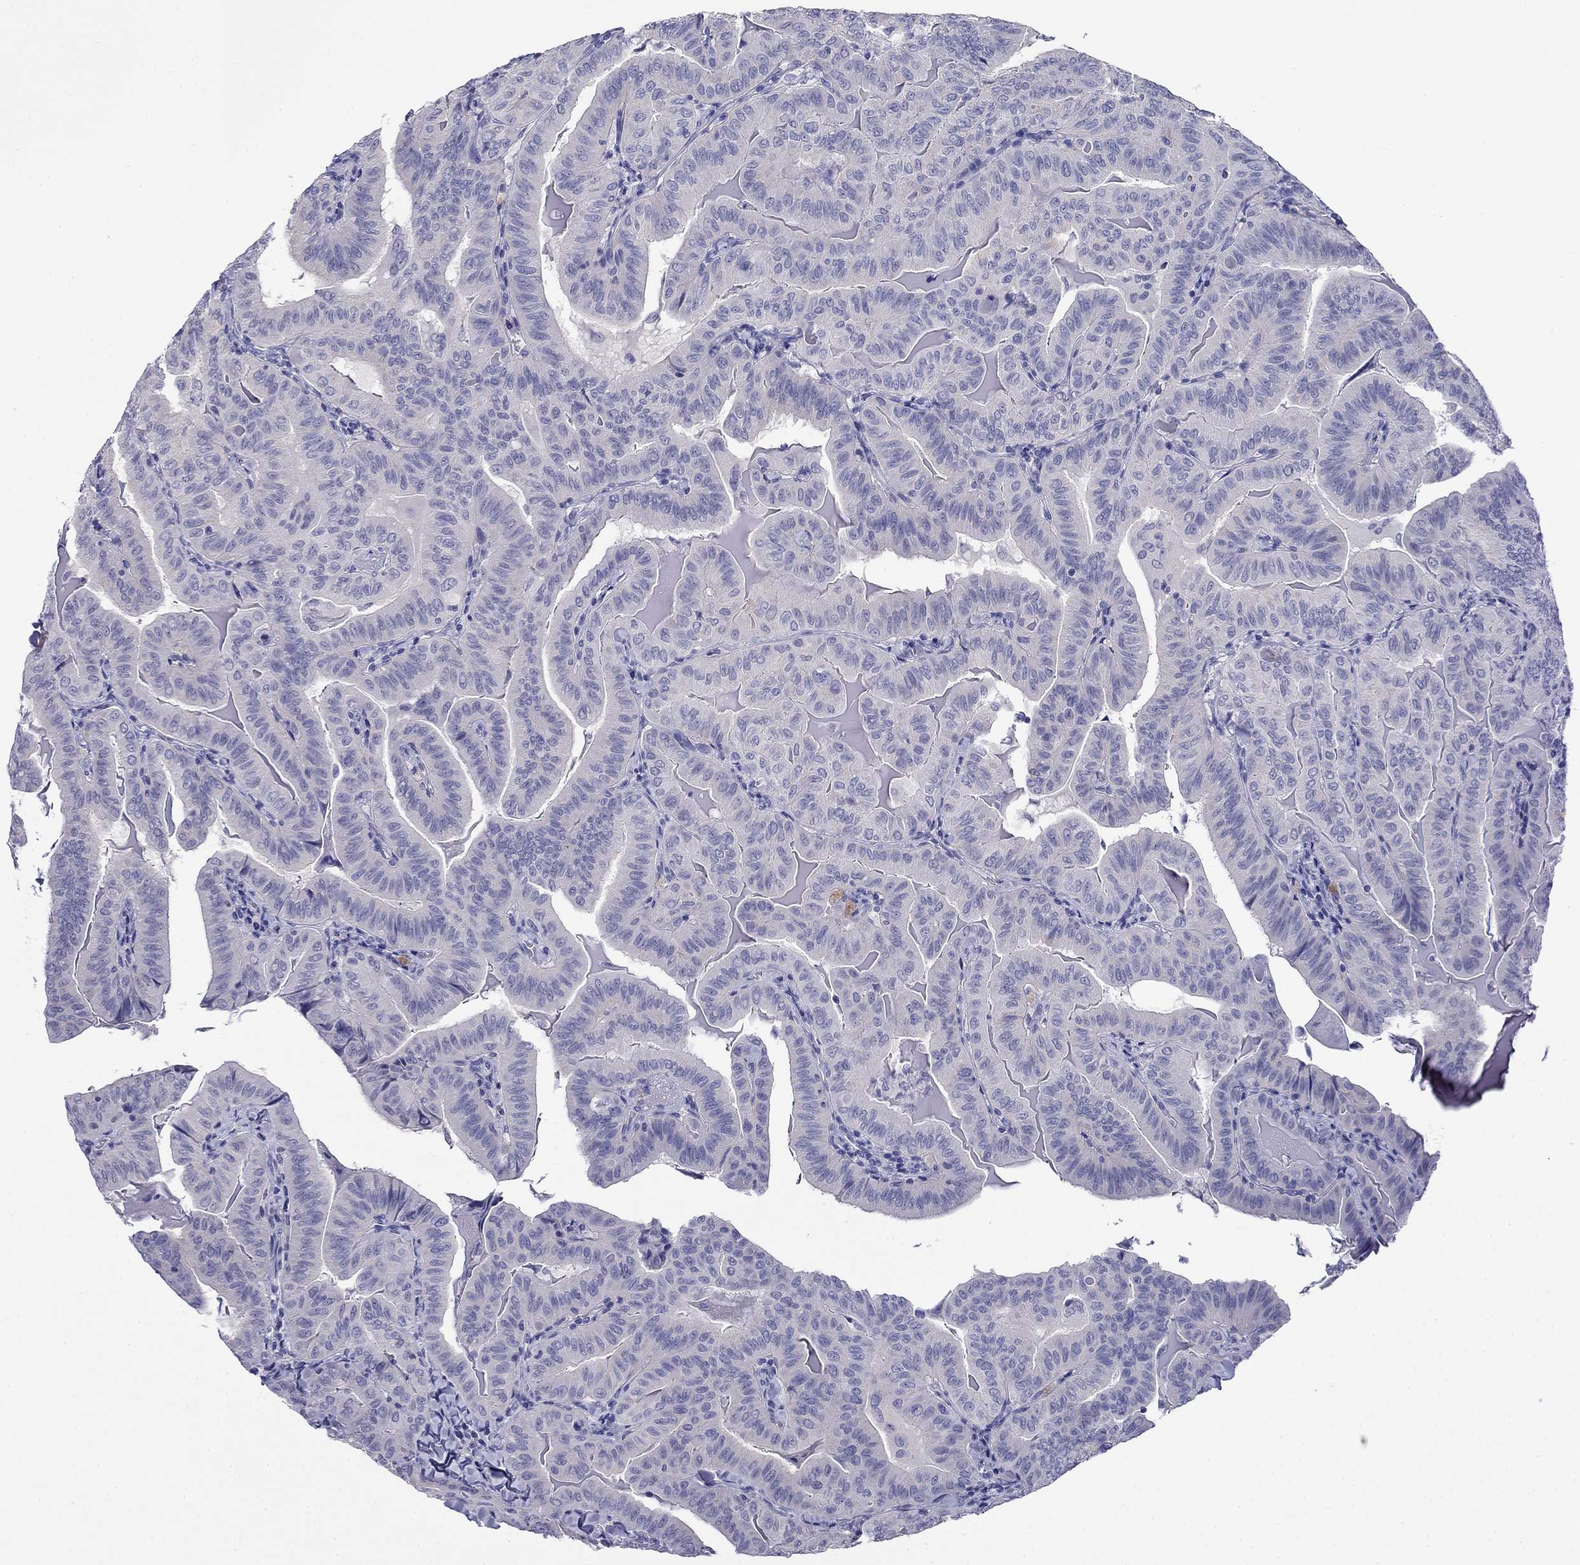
{"staining": {"intensity": "negative", "quantity": "none", "location": "none"}, "tissue": "thyroid cancer", "cell_type": "Tumor cells", "image_type": "cancer", "snomed": [{"axis": "morphology", "description": "Papillary adenocarcinoma, NOS"}, {"axis": "topography", "description": "Thyroid gland"}], "caption": "Immunohistochemical staining of papillary adenocarcinoma (thyroid) shows no significant expression in tumor cells.", "gene": "MYO15A", "patient": {"sex": "female", "age": 68}}